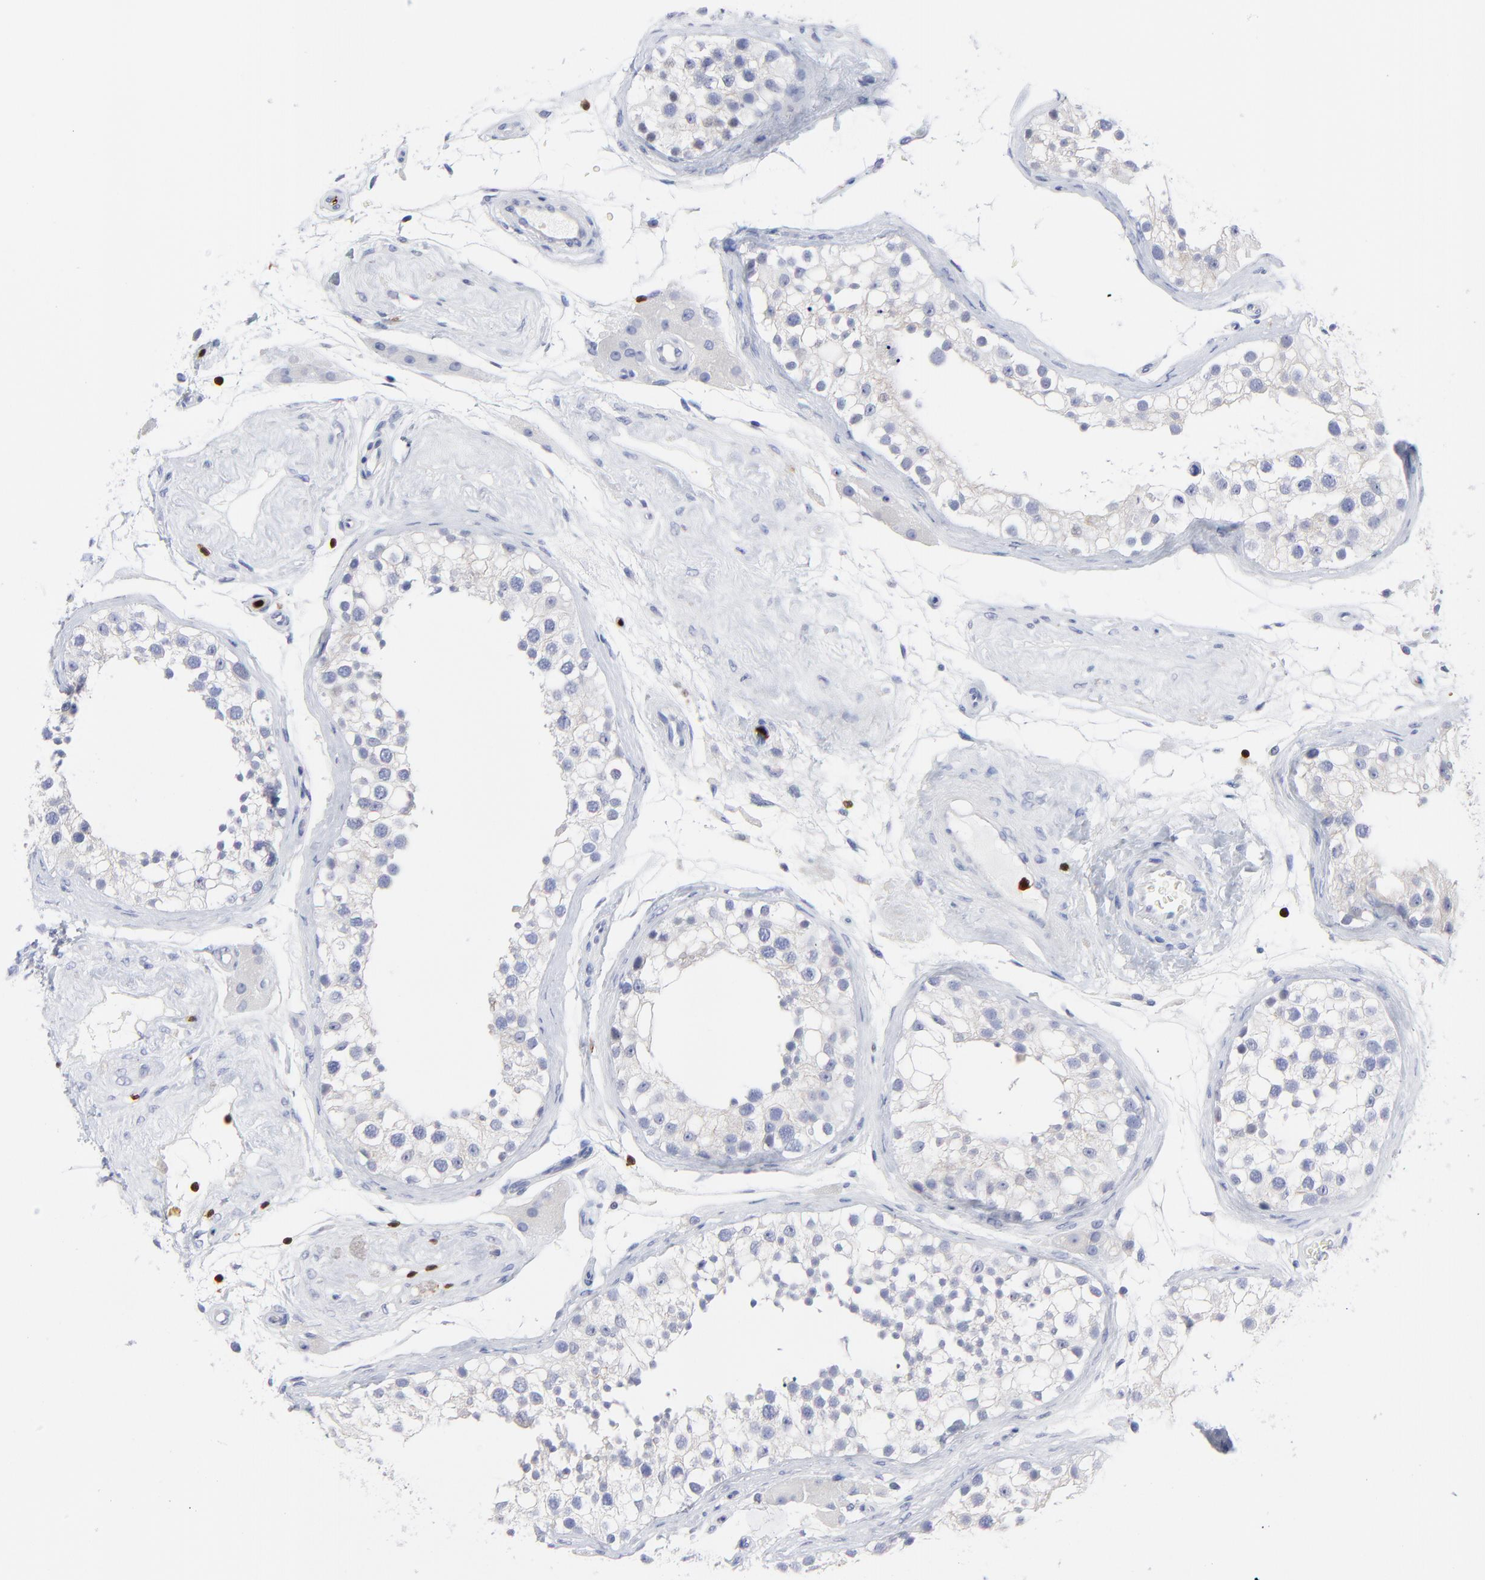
{"staining": {"intensity": "negative", "quantity": "none", "location": "none"}, "tissue": "testis", "cell_type": "Cells in seminiferous ducts", "image_type": "normal", "snomed": [{"axis": "morphology", "description": "Normal tissue, NOS"}, {"axis": "topography", "description": "Testis"}], "caption": "Cells in seminiferous ducts show no significant protein staining in normal testis.", "gene": "ZAP70", "patient": {"sex": "male", "age": 68}}